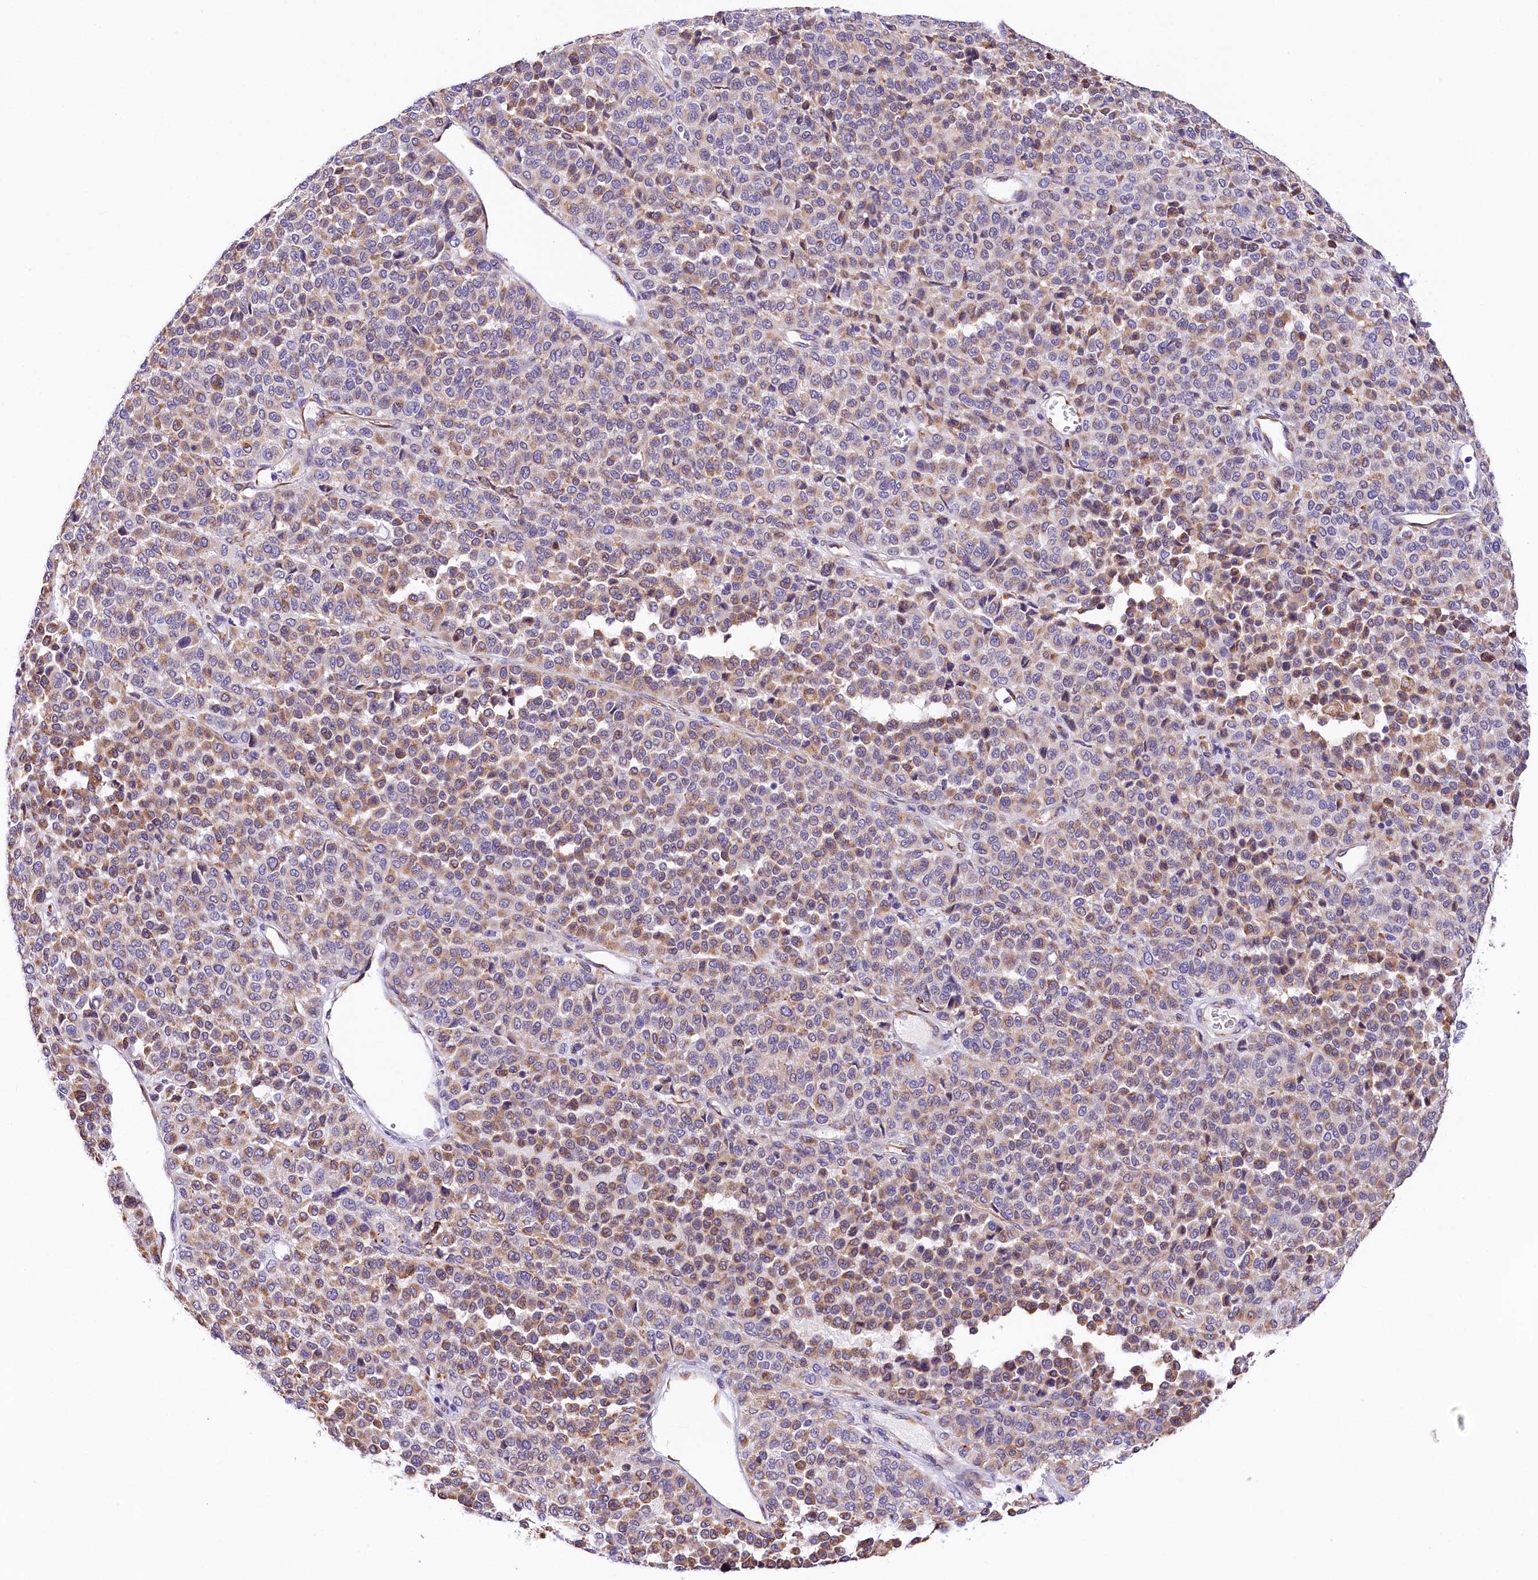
{"staining": {"intensity": "weak", "quantity": "25%-75%", "location": "cytoplasmic/membranous"}, "tissue": "melanoma", "cell_type": "Tumor cells", "image_type": "cancer", "snomed": [{"axis": "morphology", "description": "Malignant melanoma, Metastatic site"}, {"axis": "topography", "description": "Pancreas"}], "caption": "An image showing weak cytoplasmic/membranous expression in approximately 25%-75% of tumor cells in malignant melanoma (metastatic site), as visualized by brown immunohistochemical staining.", "gene": "ITGA1", "patient": {"sex": "female", "age": 30}}